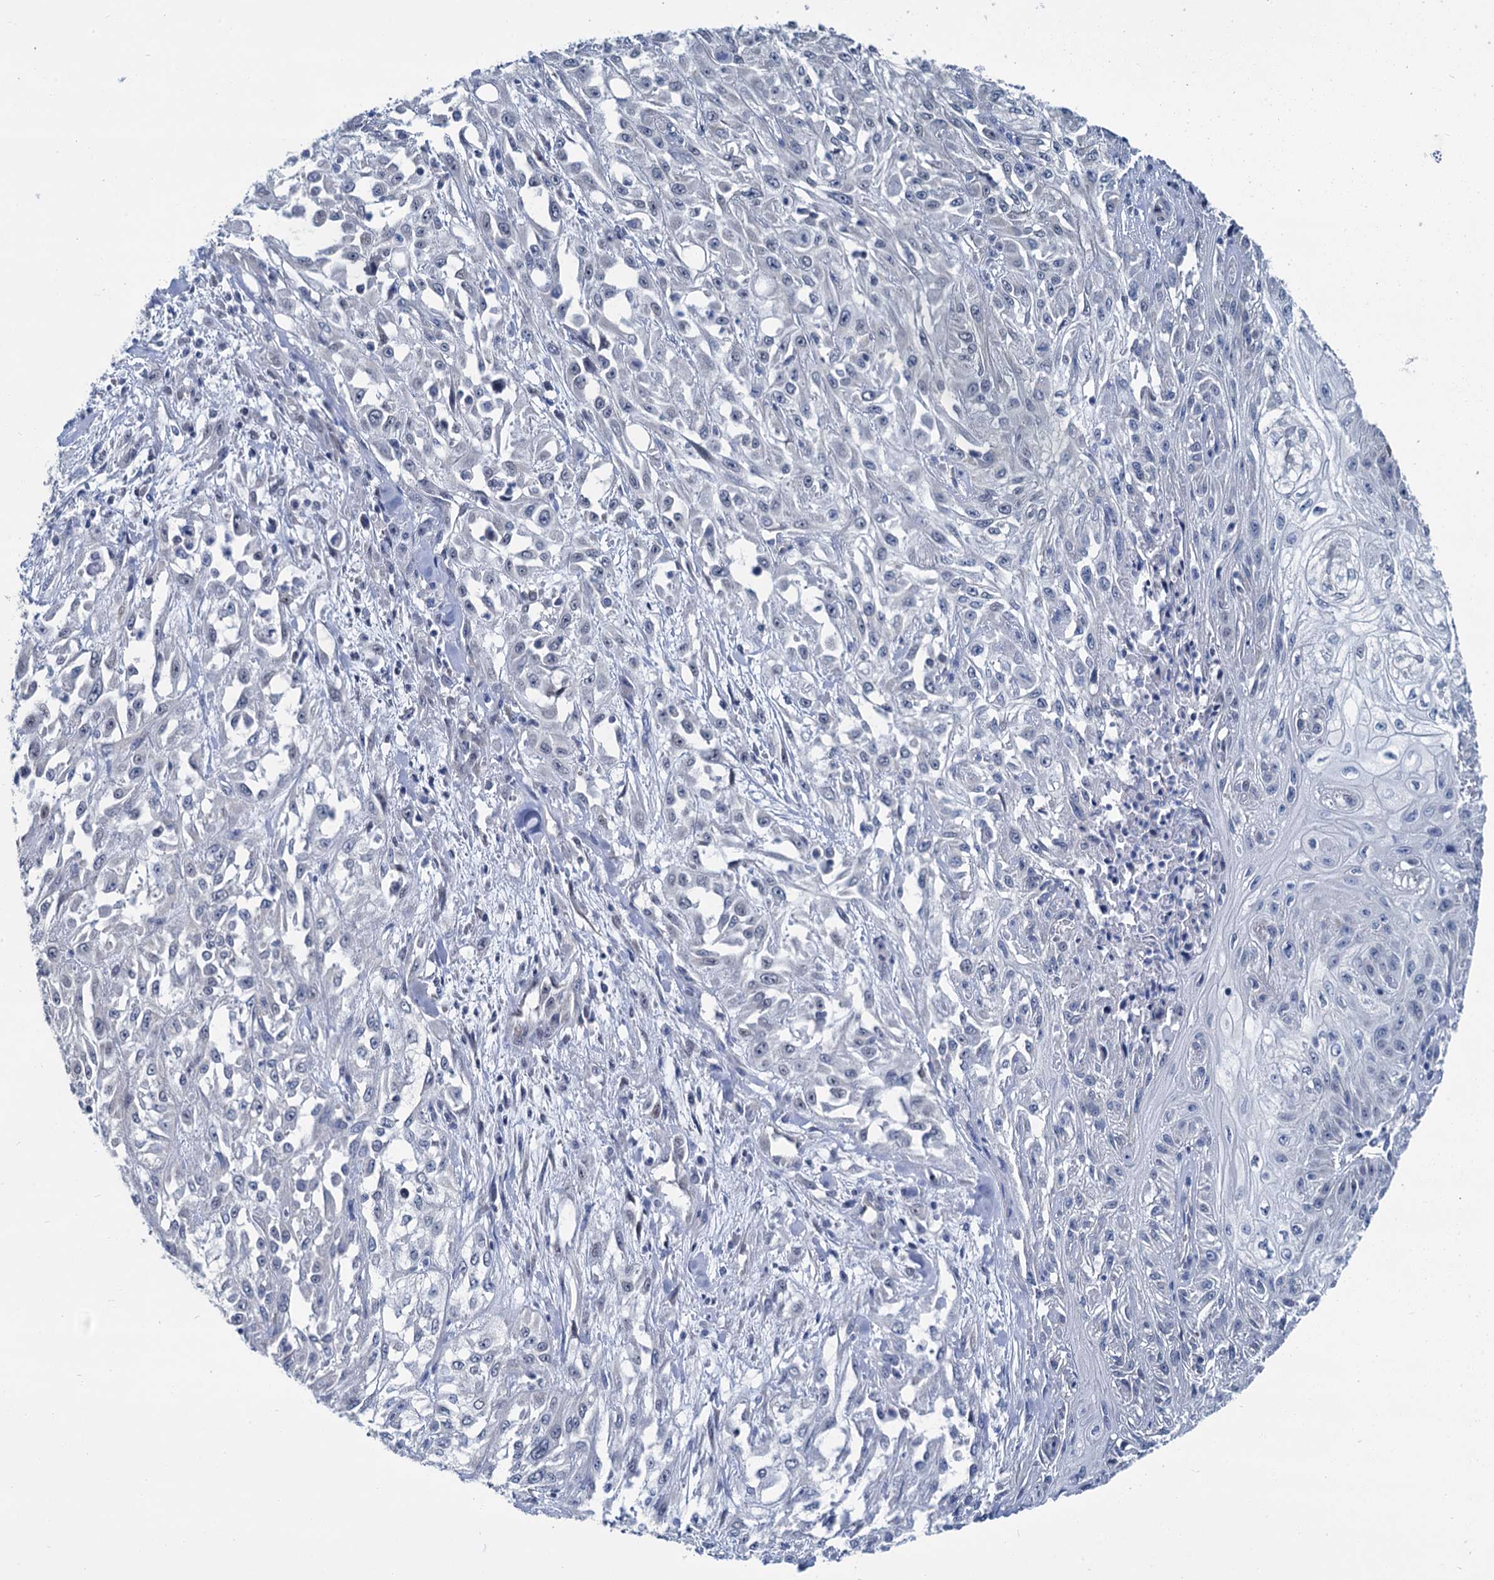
{"staining": {"intensity": "negative", "quantity": "none", "location": "none"}, "tissue": "skin cancer", "cell_type": "Tumor cells", "image_type": "cancer", "snomed": [{"axis": "morphology", "description": "Squamous cell carcinoma, NOS"}, {"axis": "morphology", "description": "Squamous cell carcinoma, metastatic, NOS"}, {"axis": "topography", "description": "Skin"}, {"axis": "topography", "description": "Lymph node"}], "caption": "IHC photomicrograph of skin cancer (metastatic squamous cell carcinoma) stained for a protein (brown), which exhibits no expression in tumor cells. Brightfield microscopy of immunohistochemistry stained with DAB (brown) and hematoxylin (blue), captured at high magnification.", "gene": "MIOX", "patient": {"sex": "male", "age": 75}}